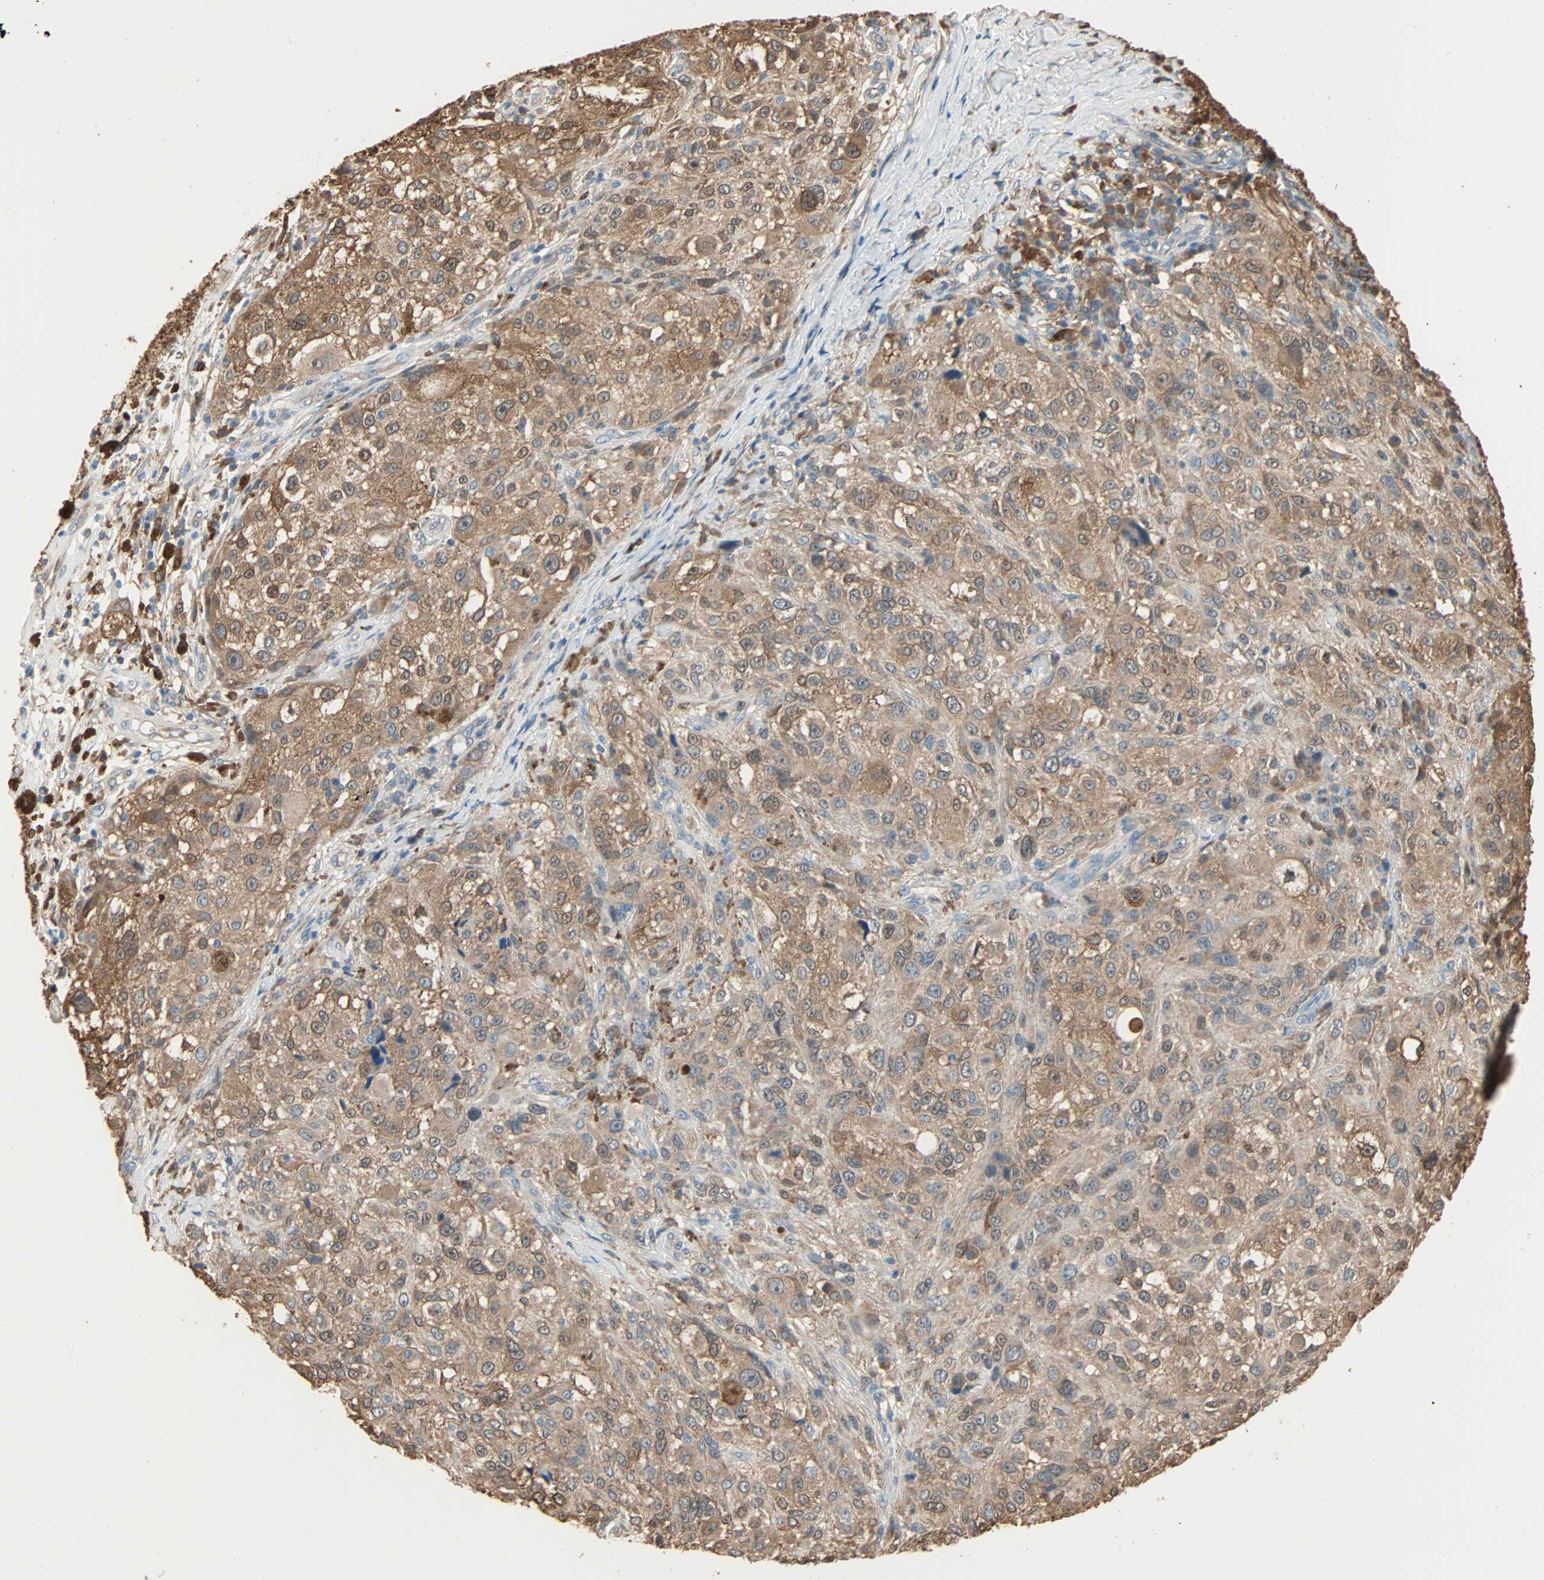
{"staining": {"intensity": "moderate", "quantity": ">75%", "location": "cytoplasmic/membranous"}, "tissue": "melanoma", "cell_type": "Tumor cells", "image_type": "cancer", "snomed": [{"axis": "morphology", "description": "Necrosis, NOS"}, {"axis": "morphology", "description": "Malignant melanoma, NOS"}, {"axis": "topography", "description": "Skin"}], "caption": "The immunohistochemical stain highlights moderate cytoplasmic/membranous expression in tumor cells of melanoma tissue.", "gene": "PRDX1", "patient": {"sex": "female", "age": 87}}